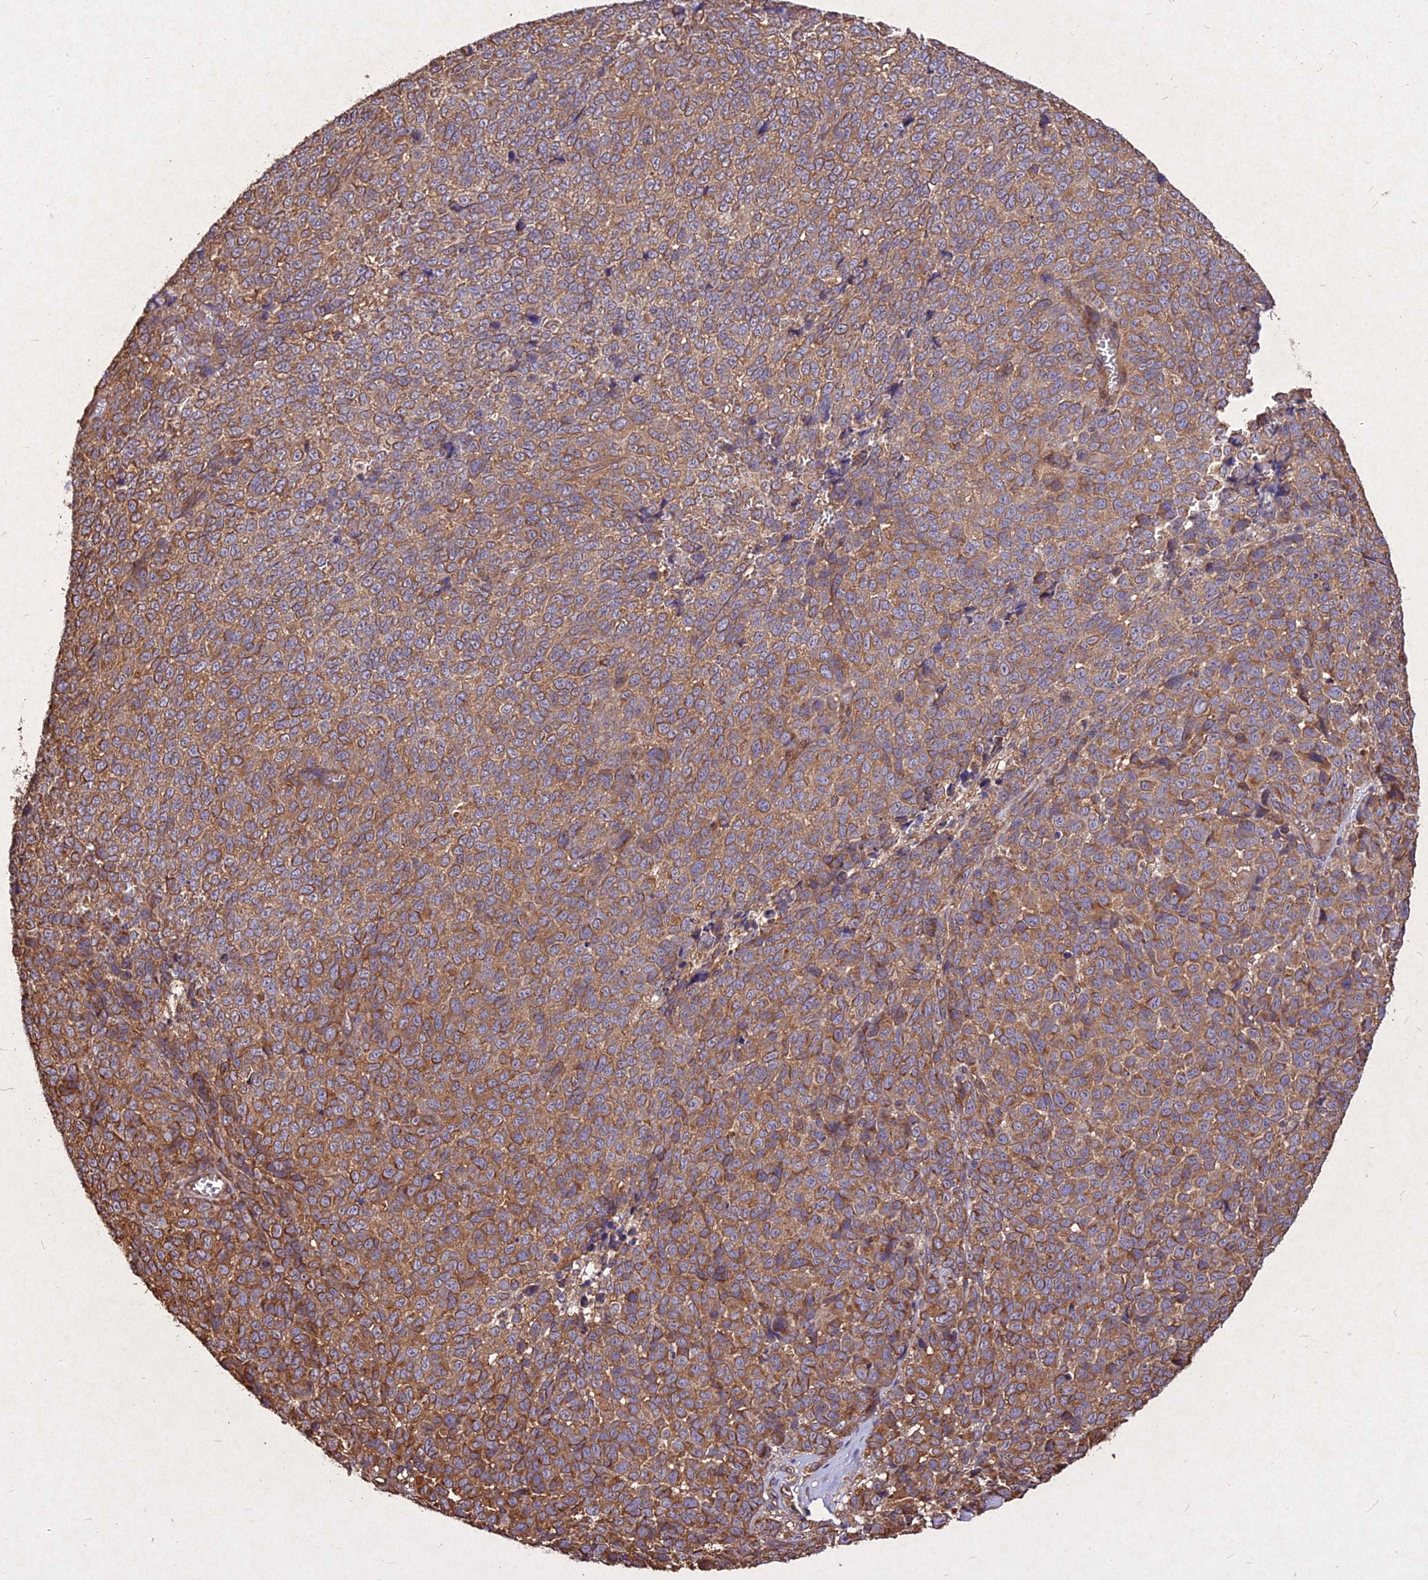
{"staining": {"intensity": "moderate", "quantity": ">75%", "location": "cytoplasmic/membranous"}, "tissue": "melanoma", "cell_type": "Tumor cells", "image_type": "cancer", "snomed": [{"axis": "morphology", "description": "Malignant melanoma, NOS"}, {"axis": "topography", "description": "Nose, NOS"}], "caption": "Immunohistochemistry (IHC) staining of malignant melanoma, which displays medium levels of moderate cytoplasmic/membranous expression in about >75% of tumor cells indicating moderate cytoplasmic/membranous protein expression. The staining was performed using DAB (3,3'-diaminobenzidine) (brown) for protein detection and nuclei were counterstained in hematoxylin (blue).", "gene": "SKA1", "patient": {"sex": "female", "age": 48}}